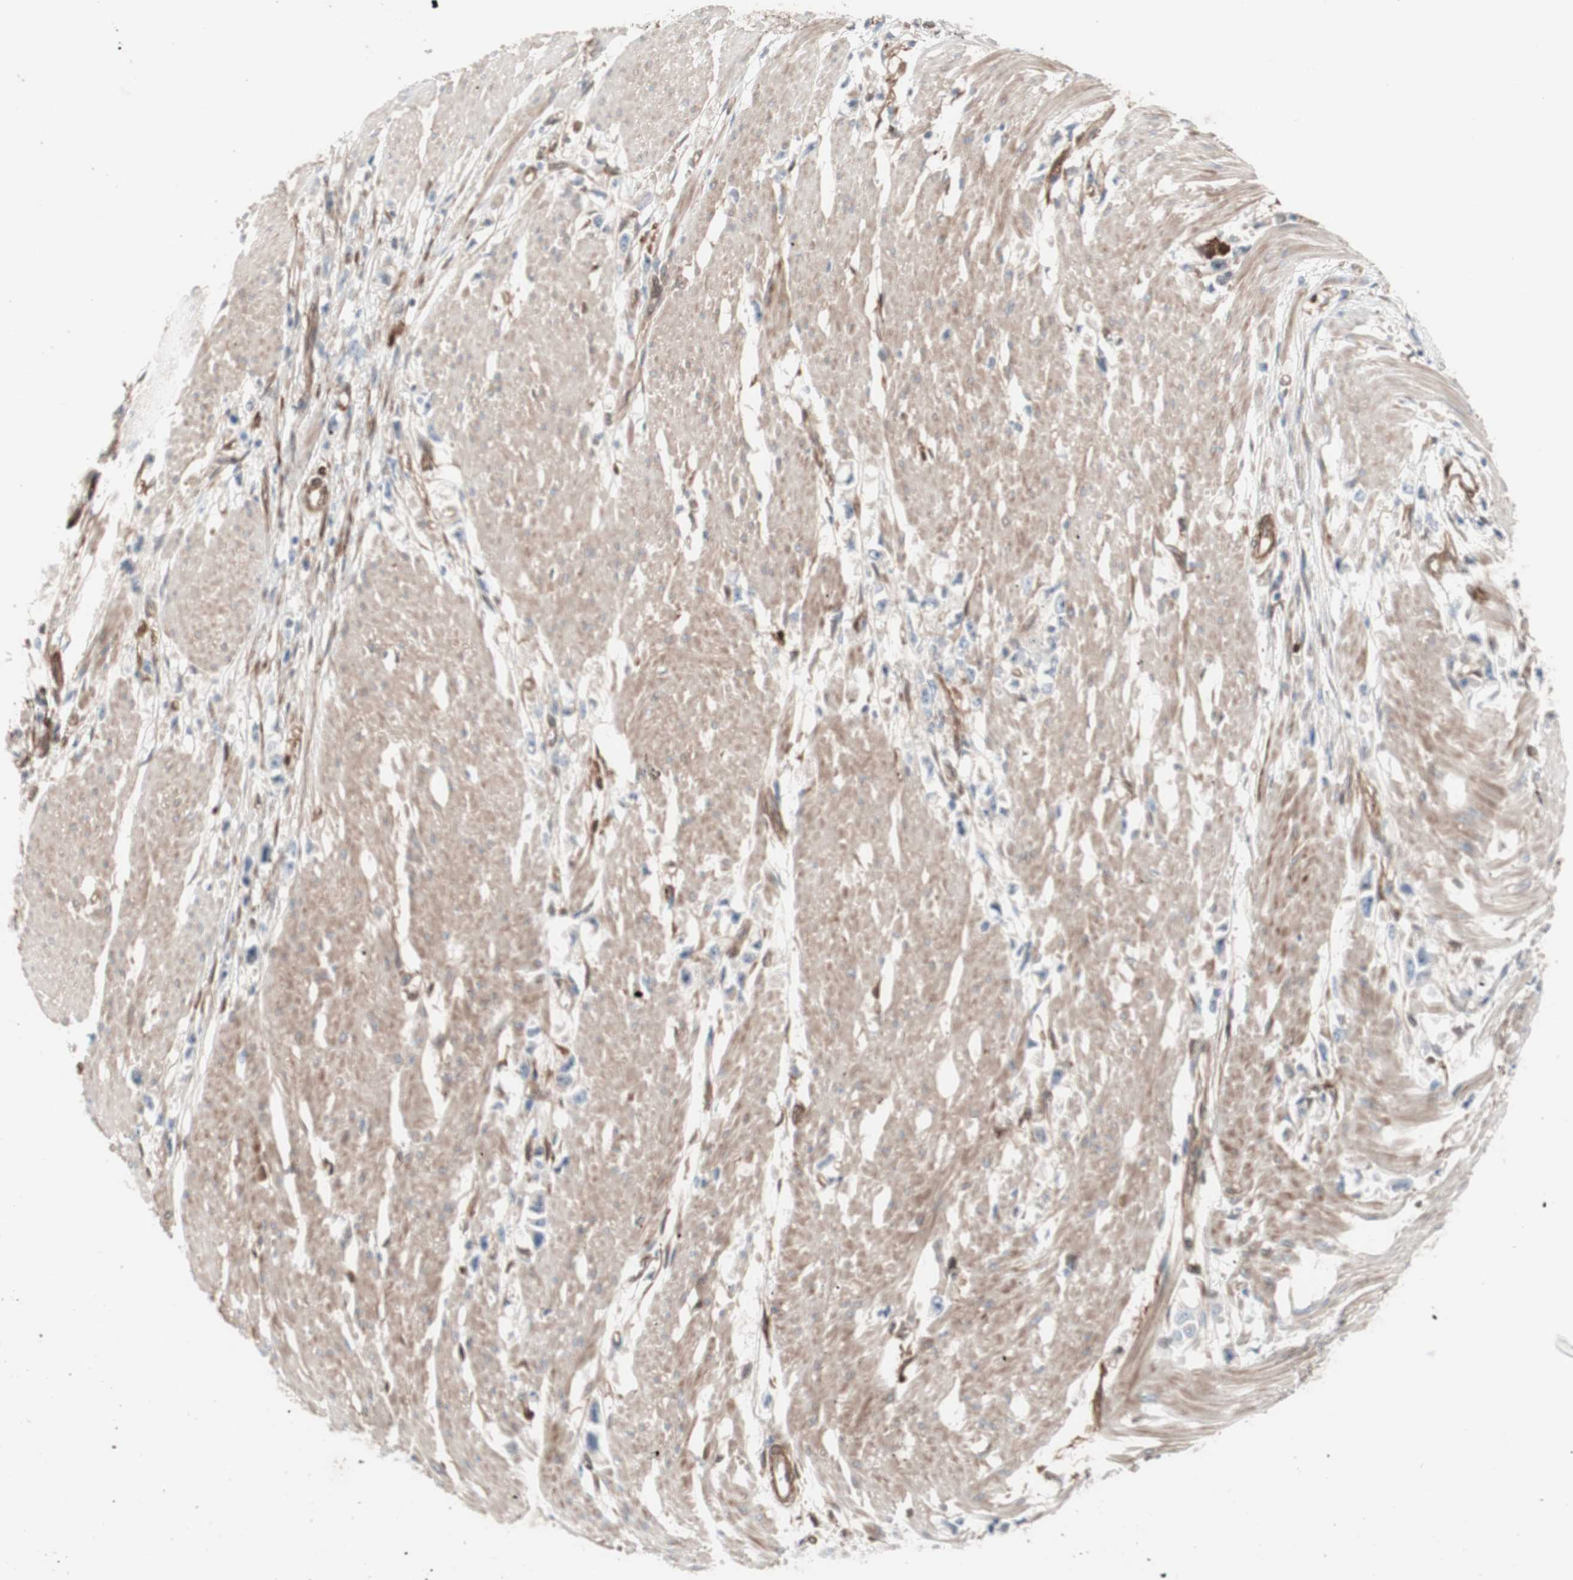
{"staining": {"intensity": "negative", "quantity": "none", "location": "none"}, "tissue": "stomach cancer", "cell_type": "Tumor cells", "image_type": "cancer", "snomed": [{"axis": "morphology", "description": "Adenocarcinoma, NOS"}, {"axis": "topography", "description": "Stomach"}], "caption": "Immunohistochemical staining of stomach cancer (adenocarcinoma) demonstrates no significant positivity in tumor cells. The staining is performed using DAB (3,3'-diaminobenzidine) brown chromogen with nuclei counter-stained in using hematoxylin.", "gene": "CNN3", "patient": {"sex": "female", "age": 59}}